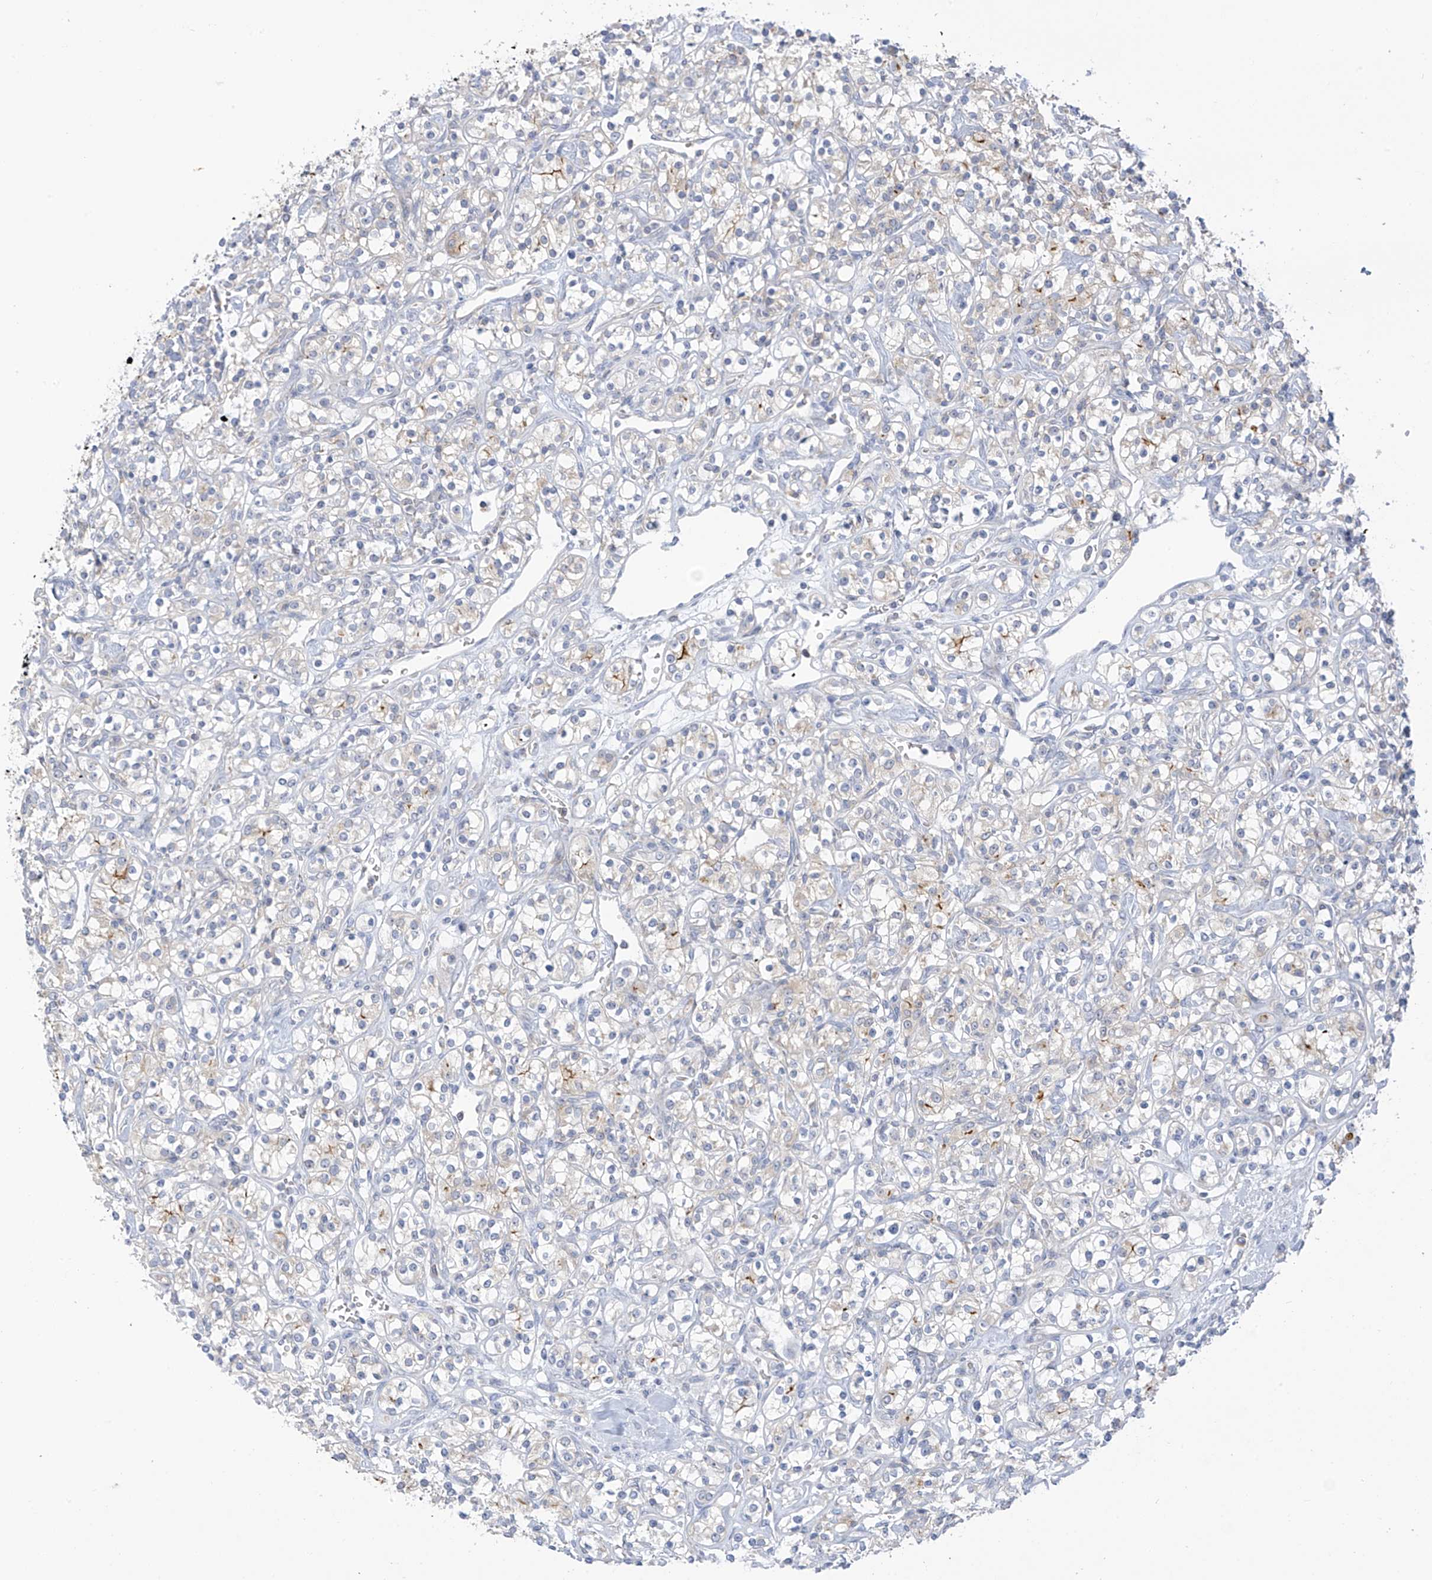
{"staining": {"intensity": "weak", "quantity": "<25%", "location": "cytoplasmic/membranous"}, "tissue": "renal cancer", "cell_type": "Tumor cells", "image_type": "cancer", "snomed": [{"axis": "morphology", "description": "Adenocarcinoma, NOS"}, {"axis": "topography", "description": "Kidney"}], "caption": "This is an IHC image of human renal adenocarcinoma. There is no positivity in tumor cells.", "gene": "SLC6A12", "patient": {"sex": "male", "age": 77}}